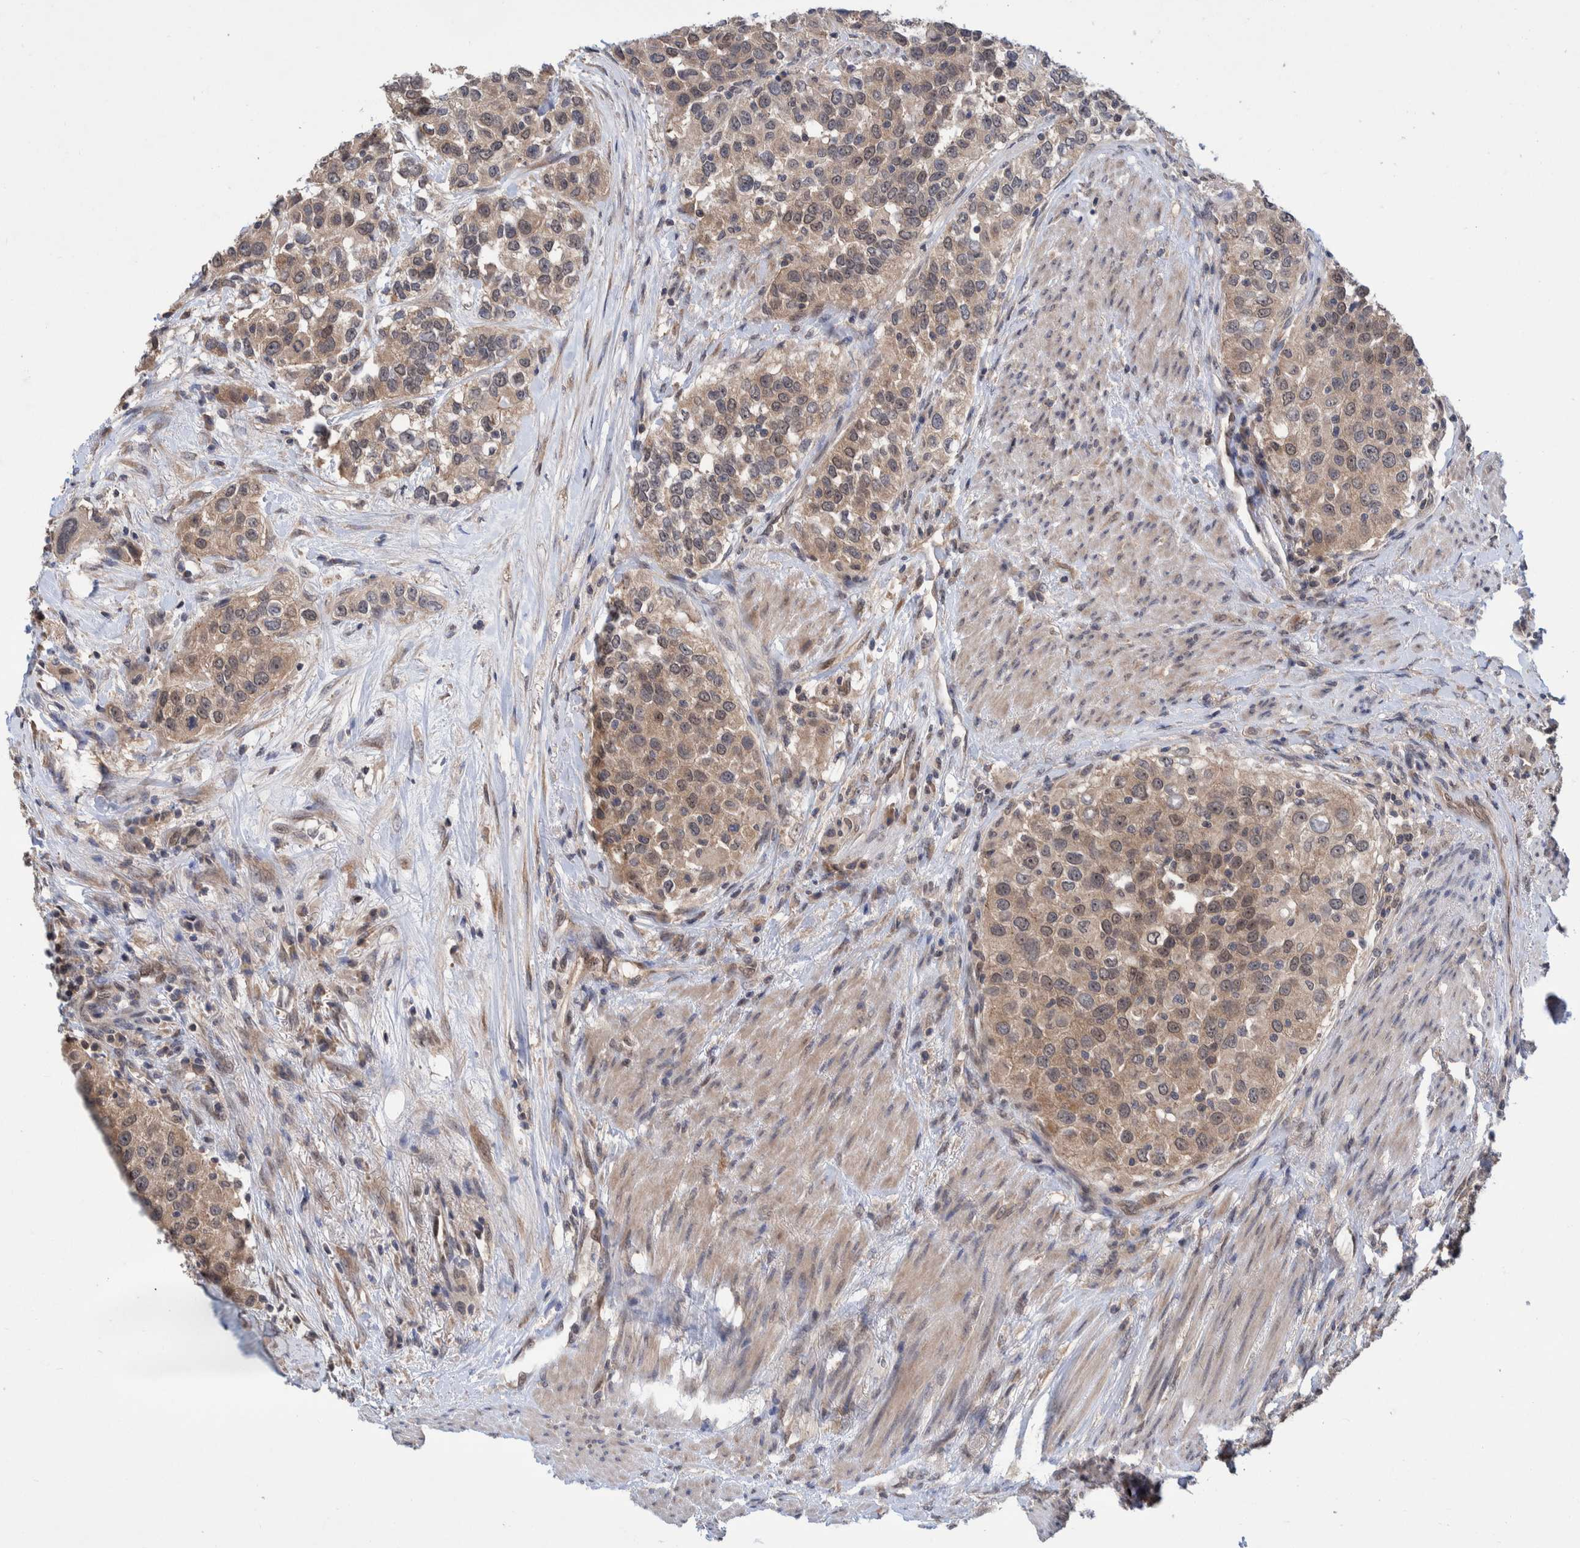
{"staining": {"intensity": "weak", "quantity": ">75%", "location": "cytoplasmic/membranous,nuclear"}, "tissue": "urothelial cancer", "cell_type": "Tumor cells", "image_type": "cancer", "snomed": [{"axis": "morphology", "description": "Urothelial carcinoma, High grade"}, {"axis": "topography", "description": "Urinary bladder"}], "caption": "Immunohistochemistry image of neoplastic tissue: human high-grade urothelial carcinoma stained using immunohistochemistry demonstrates low levels of weak protein expression localized specifically in the cytoplasmic/membranous and nuclear of tumor cells, appearing as a cytoplasmic/membranous and nuclear brown color.", "gene": "PLPBP", "patient": {"sex": "female", "age": 80}}